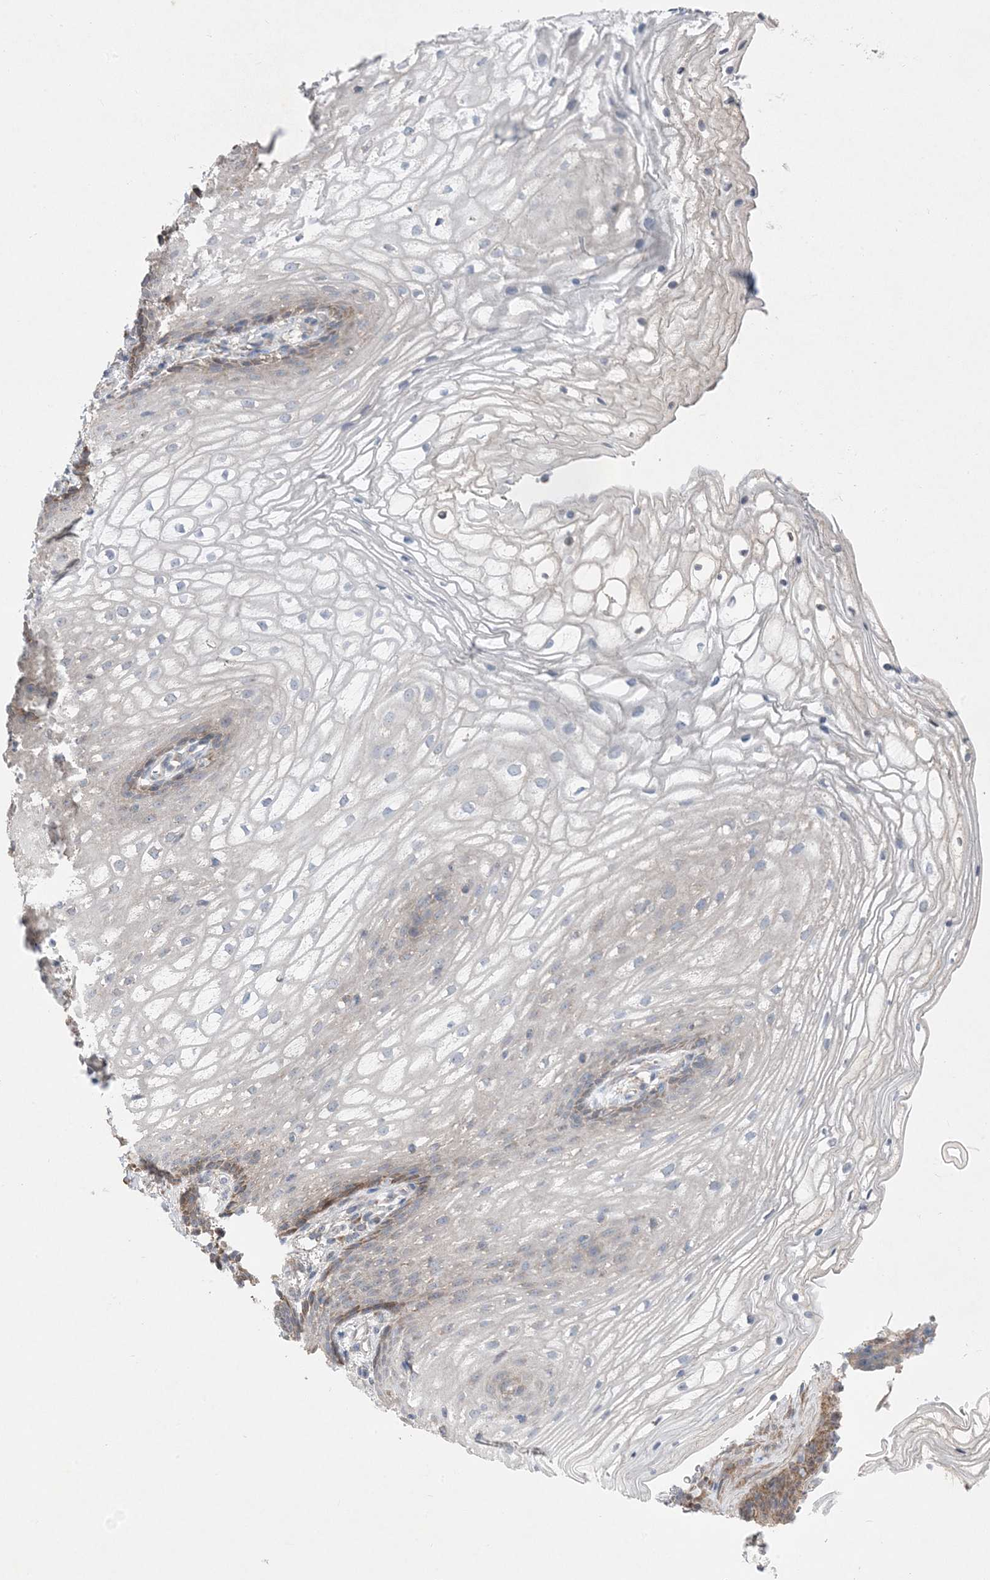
{"staining": {"intensity": "moderate", "quantity": "<25%", "location": "cytoplasmic/membranous"}, "tissue": "vagina", "cell_type": "Squamous epithelial cells", "image_type": "normal", "snomed": [{"axis": "morphology", "description": "Normal tissue, NOS"}, {"axis": "topography", "description": "Vagina"}], "caption": "A brown stain labels moderate cytoplasmic/membranous staining of a protein in squamous epithelial cells of benign human vagina. Ihc stains the protein in brown and the nuclei are stained blue.", "gene": "DHX30", "patient": {"sex": "female", "age": 60}}